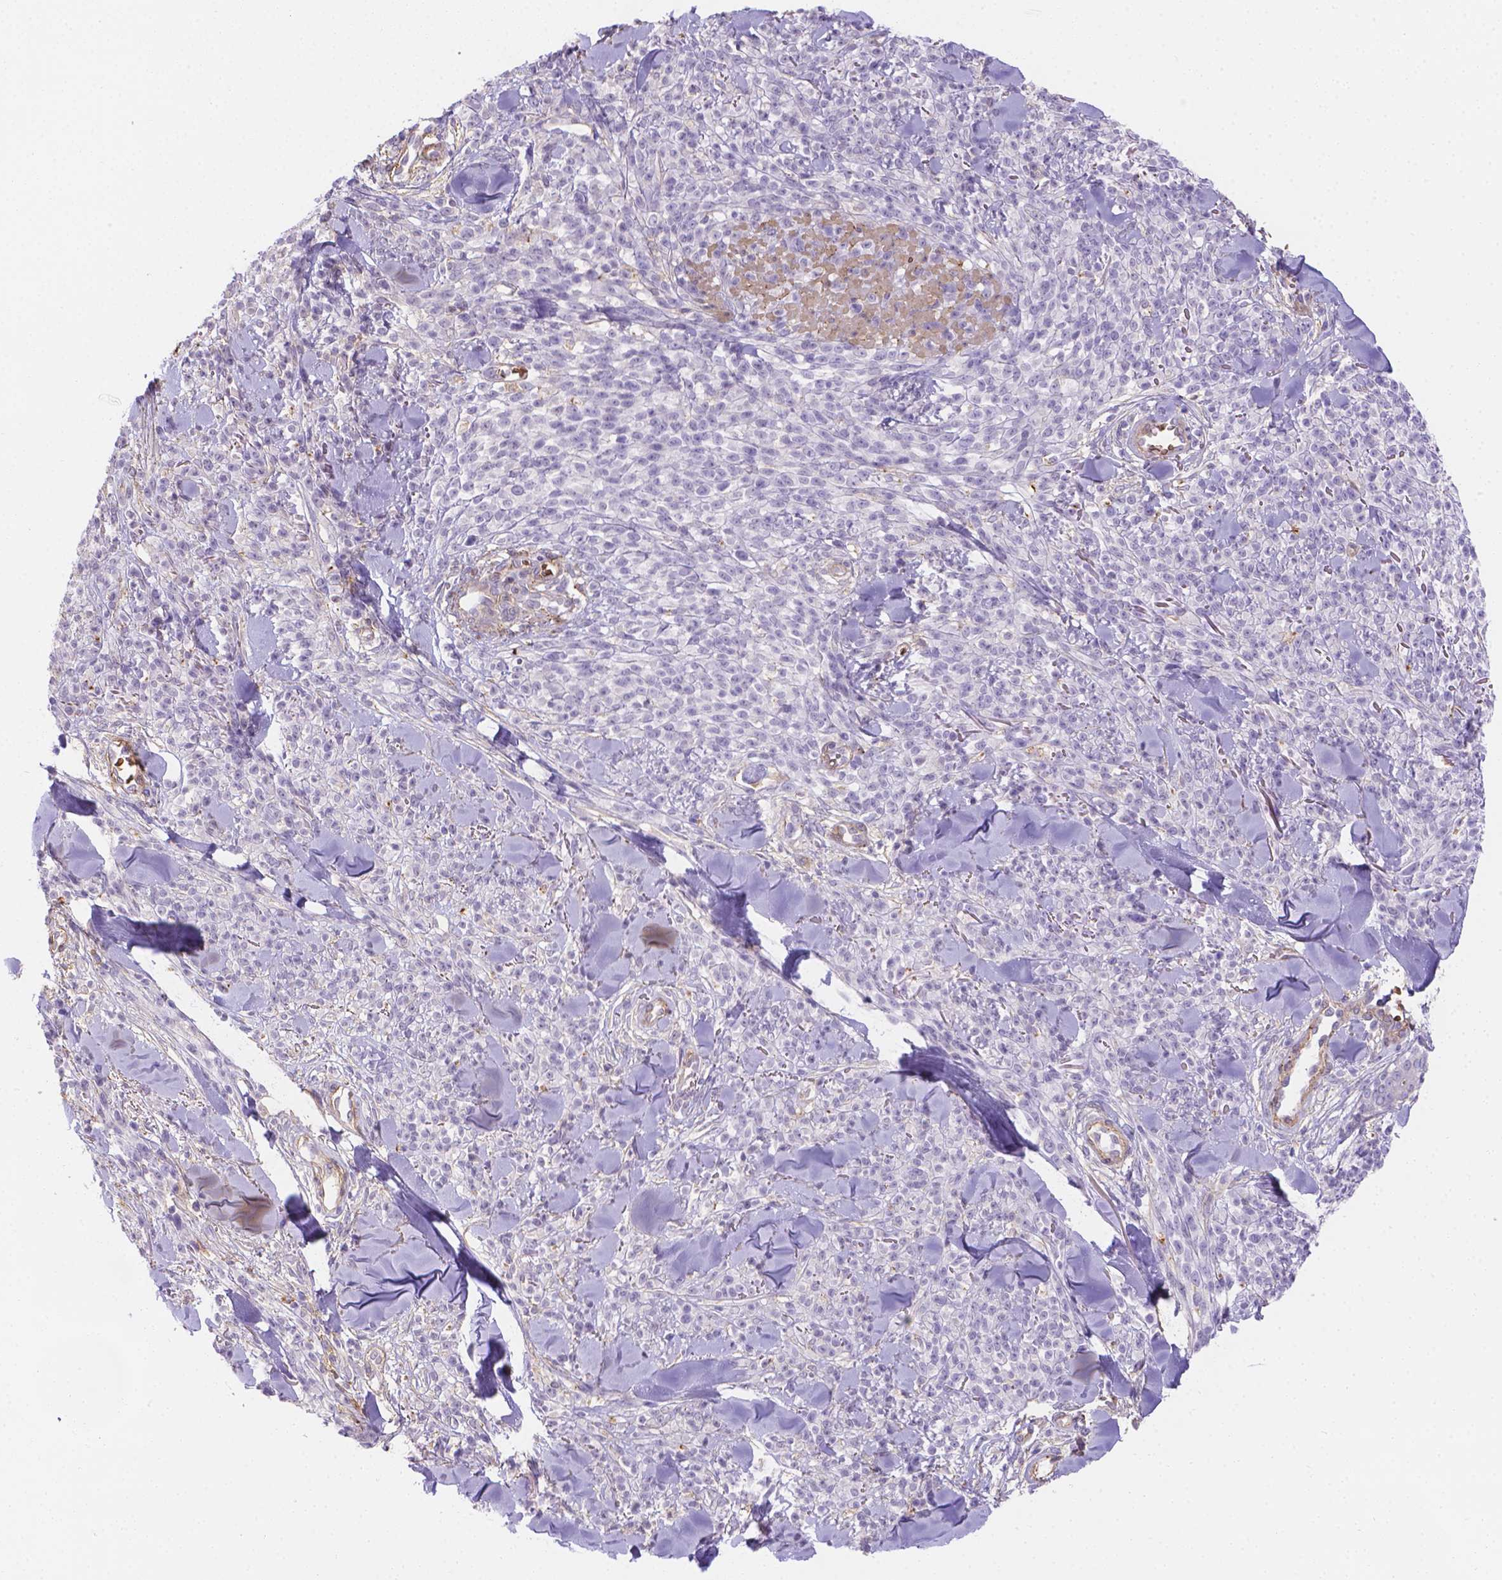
{"staining": {"intensity": "negative", "quantity": "none", "location": "none"}, "tissue": "melanoma", "cell_type": "Tumor cells", "image_type": "cancer", "snomed": [{"axis": "morphology", "description": "Malignant melanoma, NOS"}, {"axis": "topography", "description": "Skin"}, {"axis": "topography", "description": "Skin of trunk"}], "caption": "Micrograph shows no protein staining in tumor cells of malignant melanoma tissue. The staining is performed using DAB (3,3'-diaminobenzidine) brown chromogen with nuclei counter-stained in using hematoxylin.", "gene": "SLC40A1", "patient": {"sex": "male", "age": 74}}